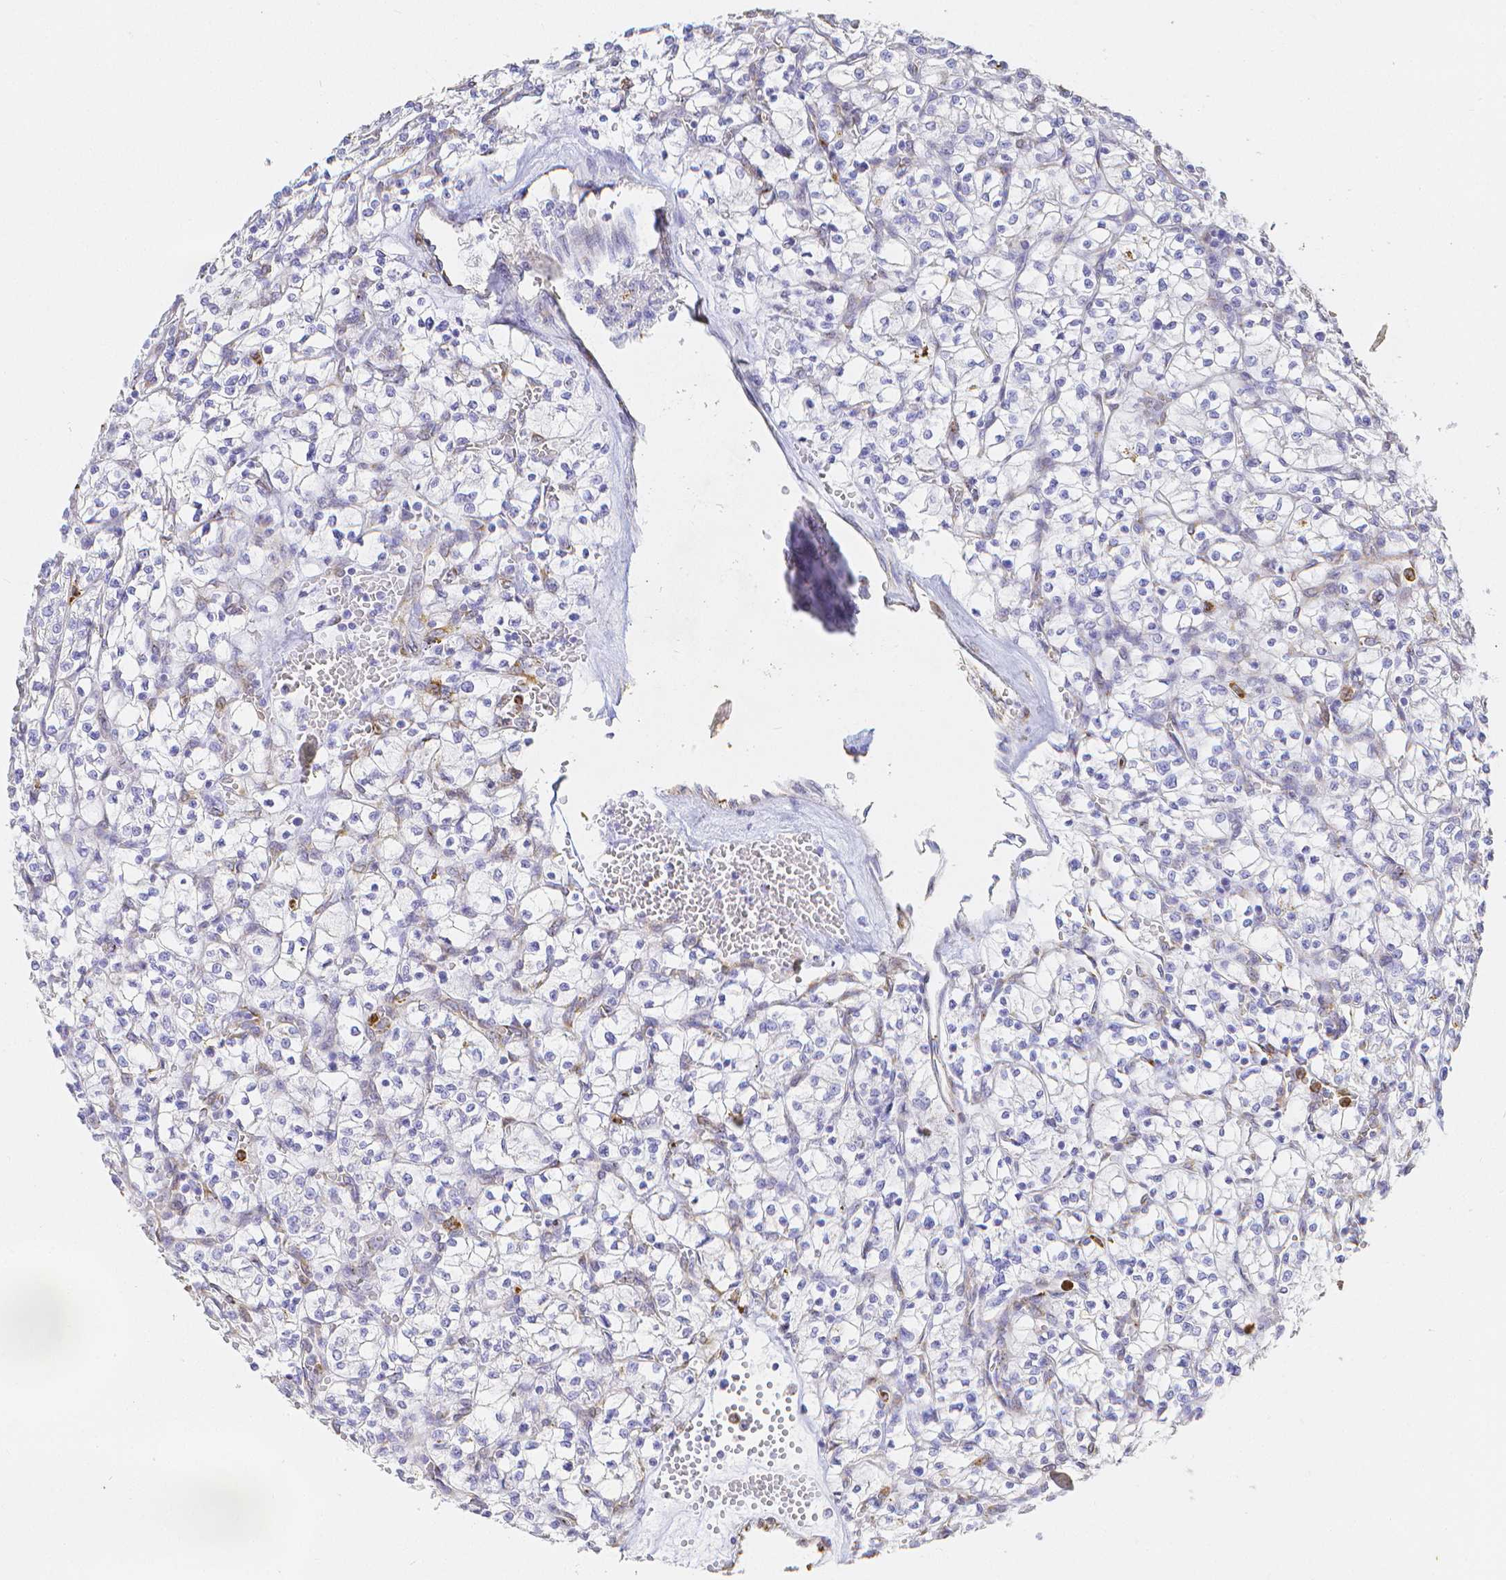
{"staining": {"intensity": "negative", "quantity": "none", "location": "none"}, "tissue": "renal cancer", "cell_type": "Tumor cells", "image_type": "cancer", "snomed": [{"axis": "morphology", "description": "Adenocarcinoma, NOS"}, {"axis": "topography", "description": "Kidney"}], "caption": "This is an immunohistochemistry (IHC) histopathology image of renal adenocarcinoma. There is no expression in tumor cells.", "gene": "SMURF1", "patient": {"sex": "female", "age": 64}}